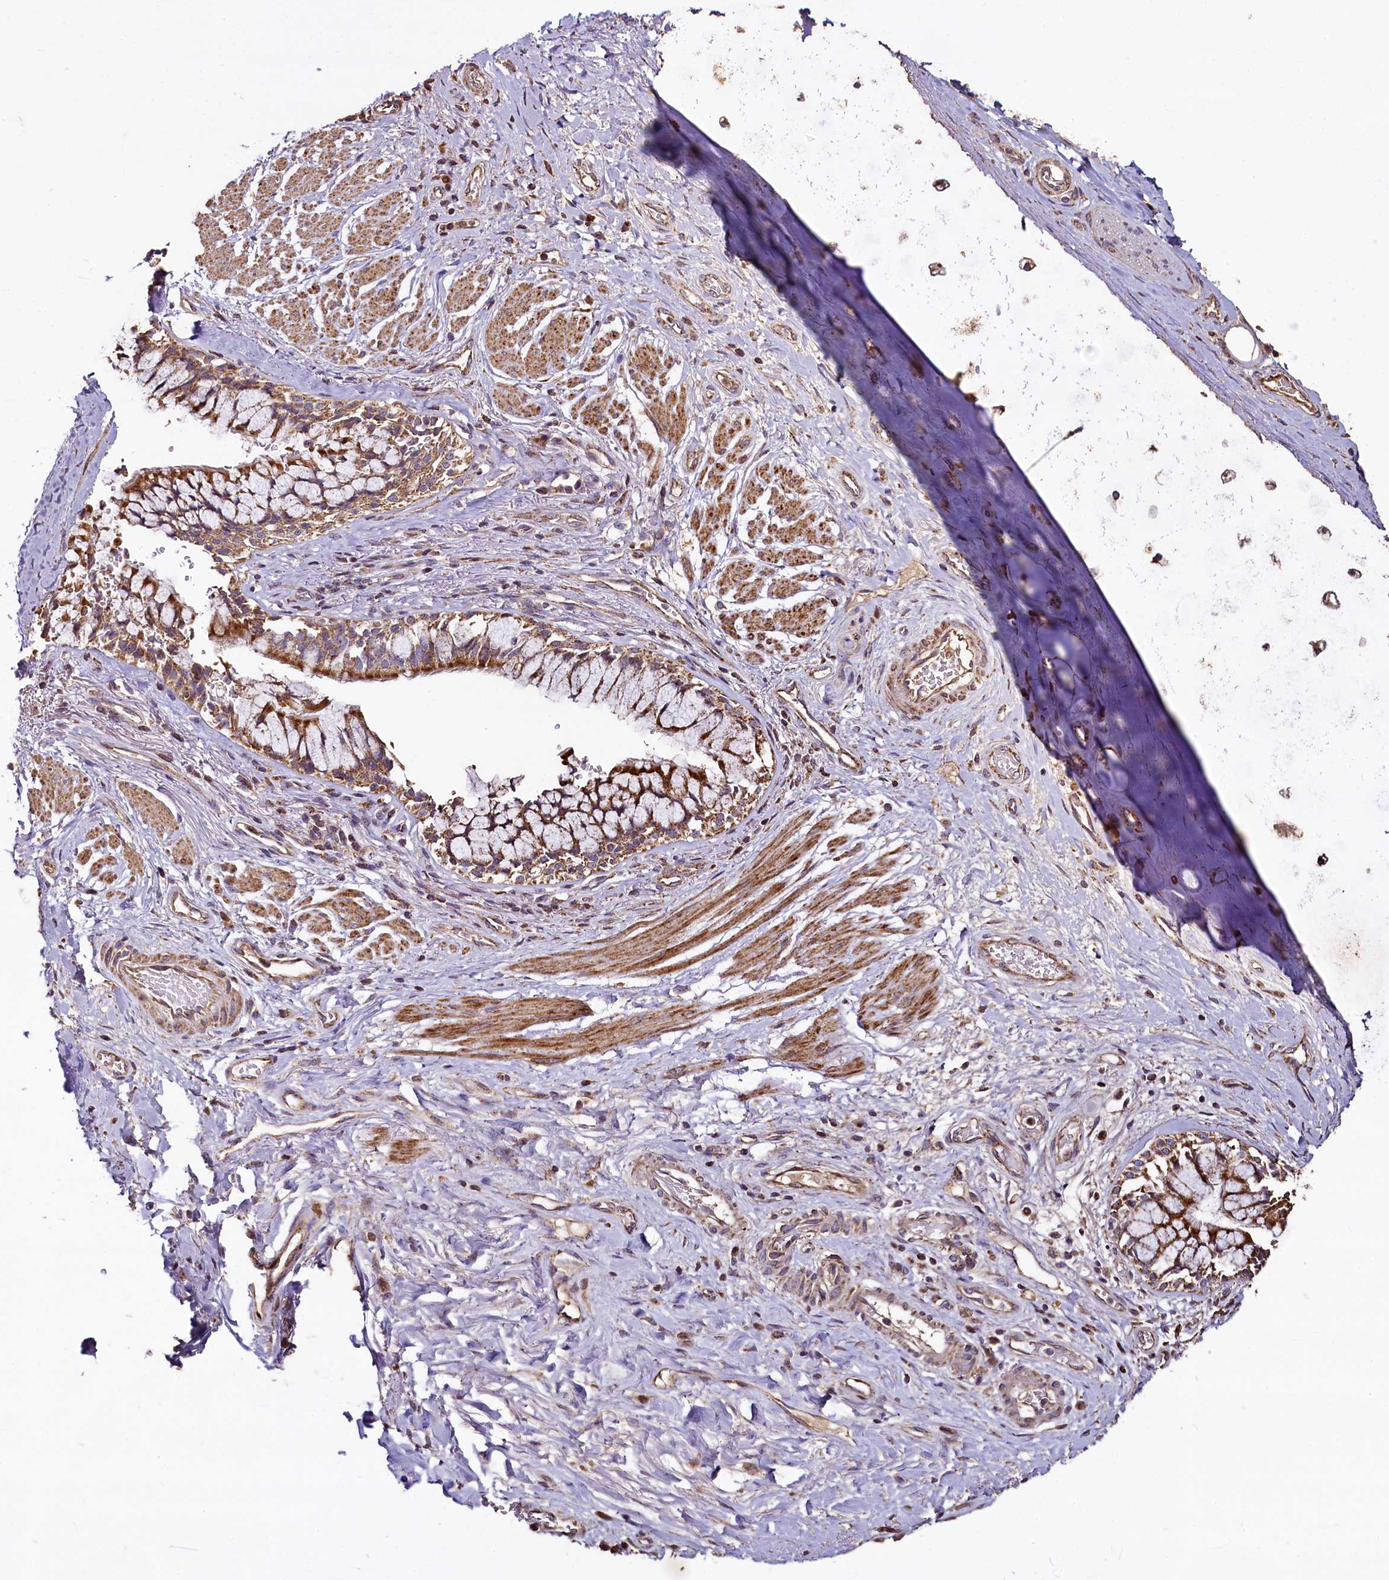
{"staining": {"intensity": "negative", "quantity": "none", "location": "none"}, "tissue": "adipose tissue", "cell_type": "Adipocytes", "image_type": "normal", "snomed": [{"axis": "morphology", "description": "Normal tissue, NOS"}, {"axis": "morphology", "description": "Squamous cell carcinoma, NOS"}, {"axis": "topography", "description": "Bronchus"}, {"axis": "topography", "description": "Lung"}], "caption": "IHC of benign adipose tissue demonstrates no expression in adipocytes.", "gene": "COQ9", "patient": {"sex": "male", "age": 64}}